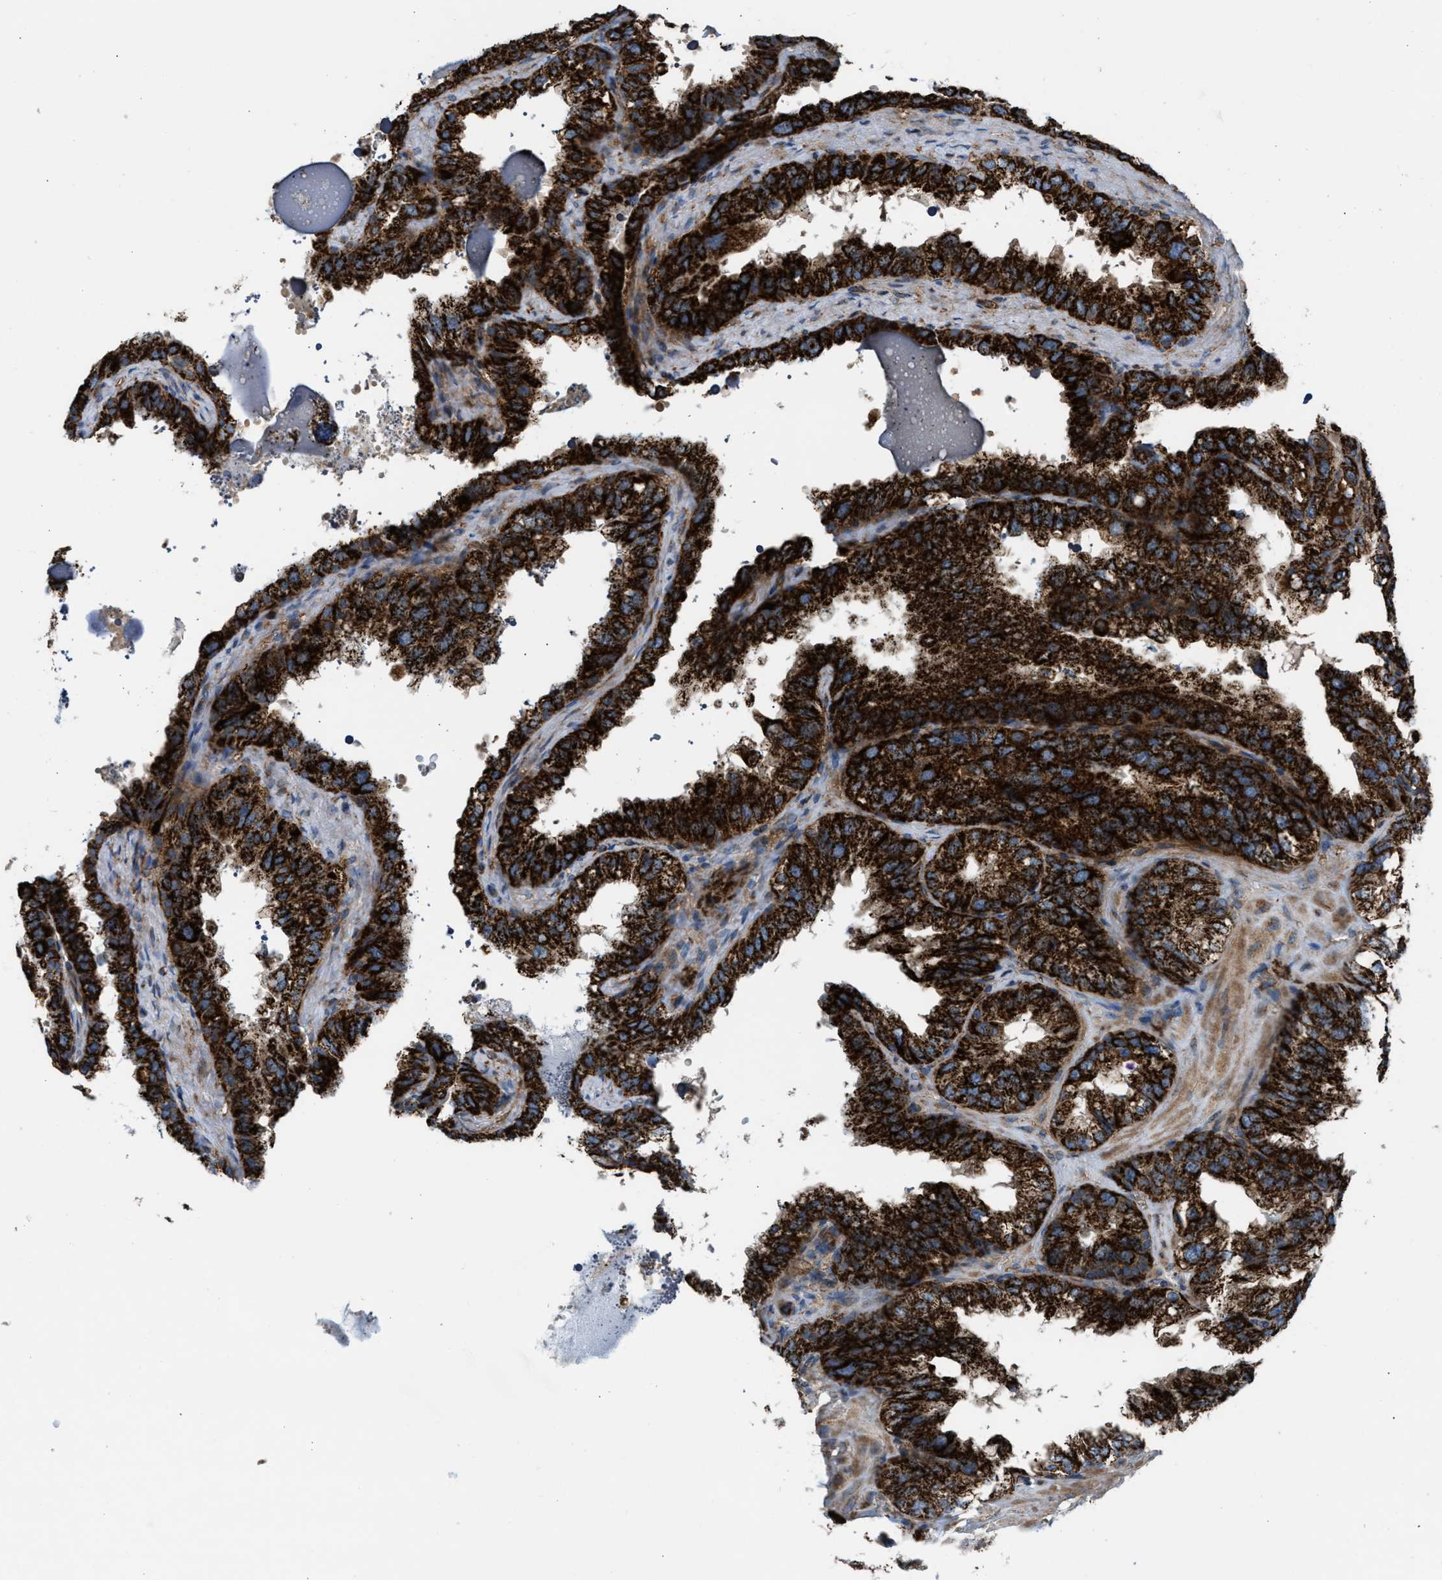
{"staining": {"intensity": "strong", "quantity": ">75%", "location": "cytoplasmic/membranous"}, "tissue": "seminal vesicle", "cell_type": "Glandular cells", "image_type": "normal", "snomed": [{"axis": "morphology", "description": "Normal tissue, NOS"}, {"axis": "topography", "description": "Seminal veicle"}], "caption": "Immunohistochemical staining of normal seminal vesicle demonstrates >75% levels of strong cytoplasmic/membranous protein staining in about >75% of glandular cells.", "gene": "SLC10A3", "patient": {"sex": "male", "age": 68}}